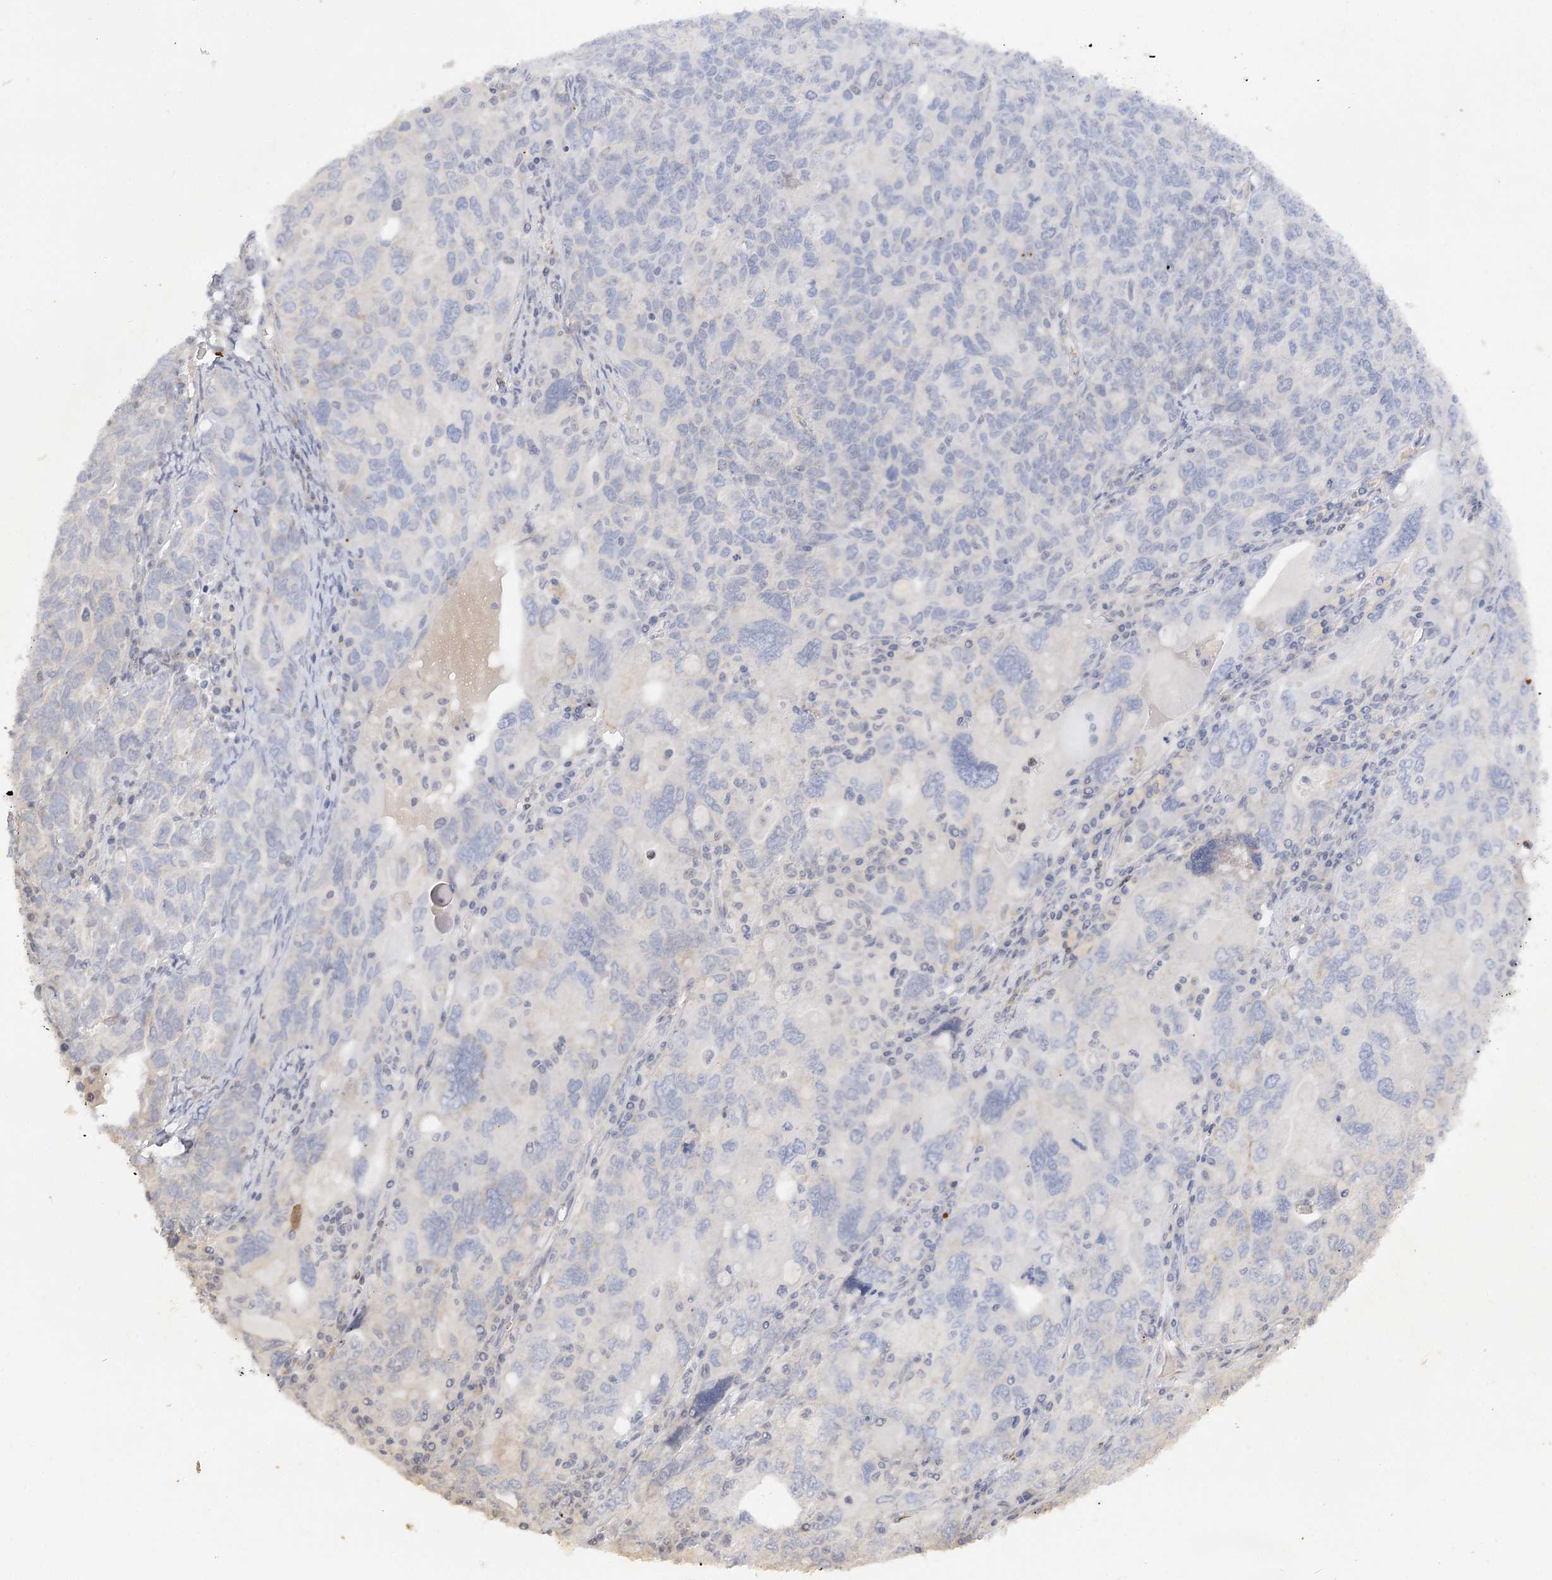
{"staining": {"intensity": "negative", "quantity": "none", "location": "none"}, "tissue": "ovarian cancer", "cell_type": "Tumor cells", "image_type": "cancer", "snomed": [{"axis": "morphology", "description": "Carcinoma, endometroid"}, {"axis": "topography", "description": "Ovary"}], "caption": "IHC micrograph of neoplastic tissue: human ovarian cancer stained with DAB (3,3'-diaminobenzidine) exhibits no significant protein positivity in tumor cells.", "gene": "NELL2", "patient": {"sex": "female", "age": 62}}